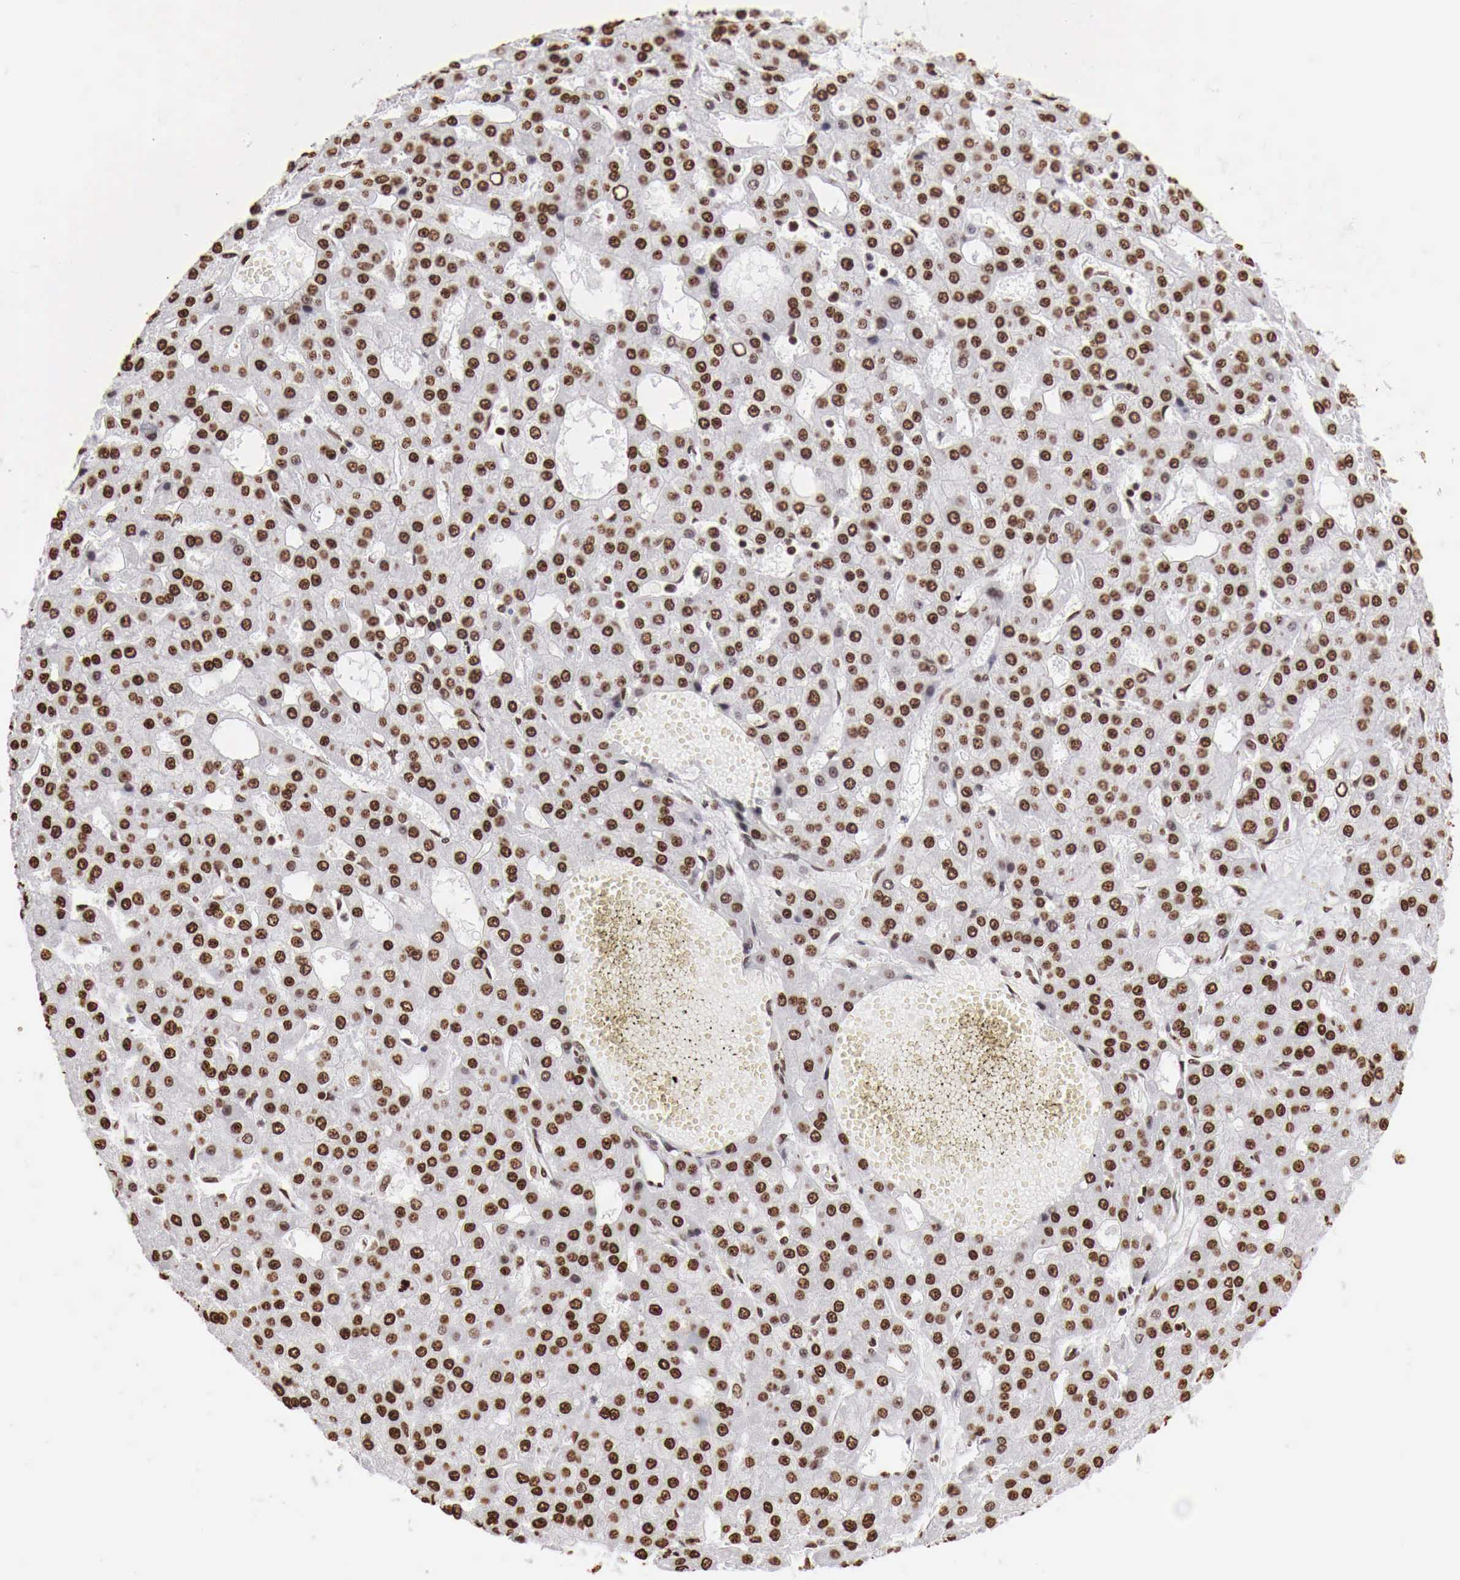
{"staining": {"intensity": "strong", "quantity": ">75%", "location": "nuclear"}, "tissue": "liver cancer", "cell_type": "Tumor cells", "image_type": "cancer", "snomed": [{"axis": "morphology", "description": "Carcinoma, Hepatocellular, NOS"}, {"axis": "topography", "description": "Liver"}], "caption": "DAB immunohistochemical staining of human liver hepatocellular carcinoma exhibits strong nuclear protein staining in about >75% of tumor cells. The staining was performed using DAB to visualize the protein expression in brown, while the nuclei were stained in blue with hematoxylin (Magnification: 20x).", "gene": "DKC1", "patient": {"sex": "male", "age": 47}}